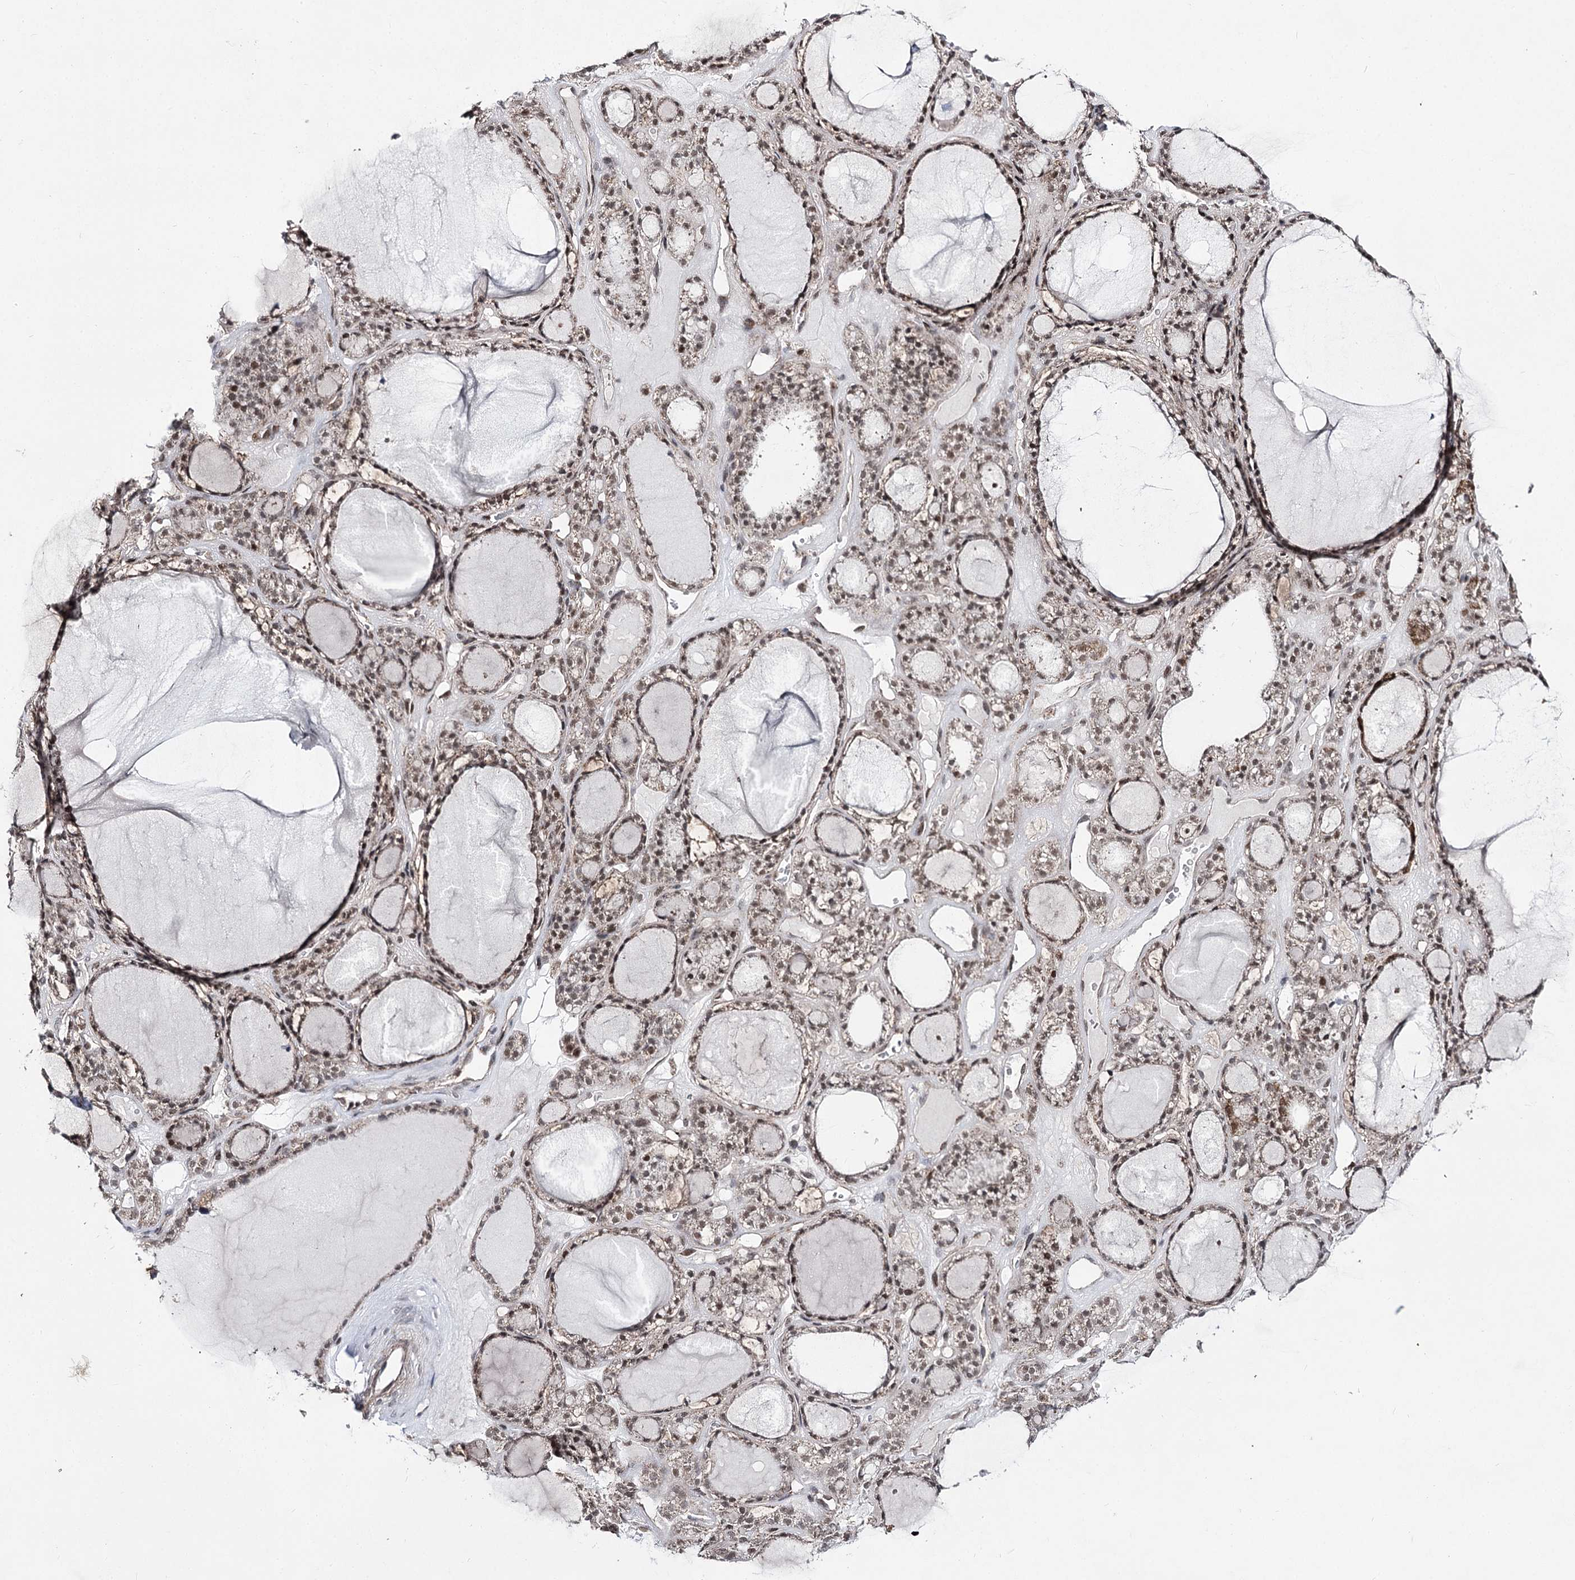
{"staining": {"intensity": "moderate", "quantity": ">75%", "location": "cytoplasmic/membranous,nuclear"}, "tissue": "thyroid gland", "cell_type": "Glandular cells", "image_type": "normal", "snomed": [{"axis": "morphology", "description": "Normal tissue, NOS"}, {"axis": "topography", "description": "Thyroid gland"}], "caption": "Thyroid gland stained with DAB (3,3'-diaminobenzidine) immunohistochemistry reveals medium levels of moderate cytoplasmic/membranous,nuclear staining in about >75% of glandular cells. (DAB (3,3'-diaminobenzidine) IHC with brightfield microscopy, high magnification).", "gene": "SLC4A1AP", "patient": {"sex": "female", "age": 28}}